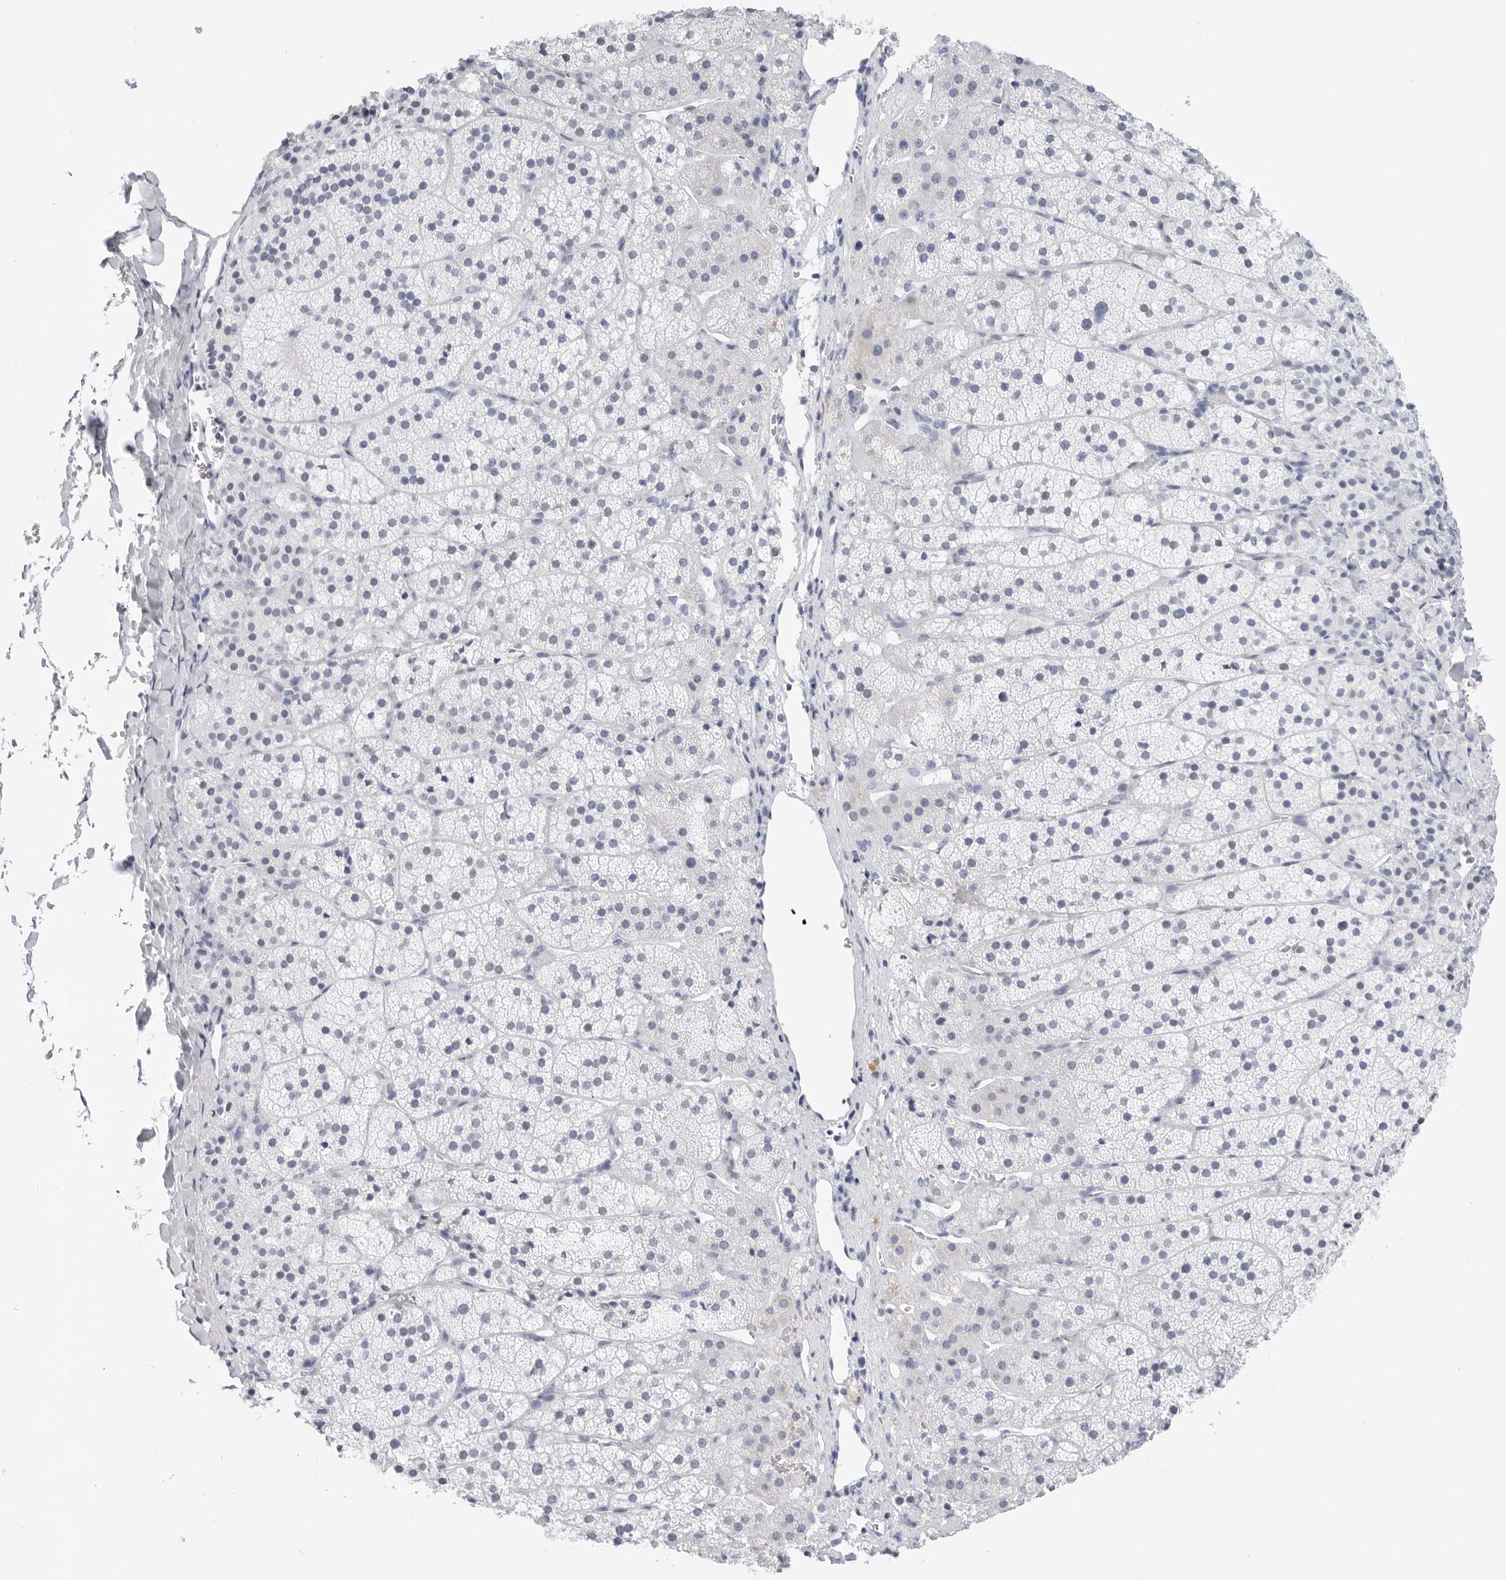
{"staining": {"intensity": "negative", "quantity": "none", "location": "none"}, "tissue": "adrenal gland", "cell_type": "Glandular cells", "image_type": "normal", "snomed": [{"axis": "morphology", "description": "Normal tissue, NOS"}, {"axis": "topography", "description": "Adrenal gland"}], "caption": "DAB (3,3'-diaminobenzidine) immunohistochemical staining of normal human adrenal gland reveals no significant positivity in glandular cells. Brightfield microscopy of immunohistochemistry stained with DAB (brown) and hematoxylin (blue), captured at high magnification.", "gene": "SLC19A1", "patient": {"sex": "female", "age": 44}}